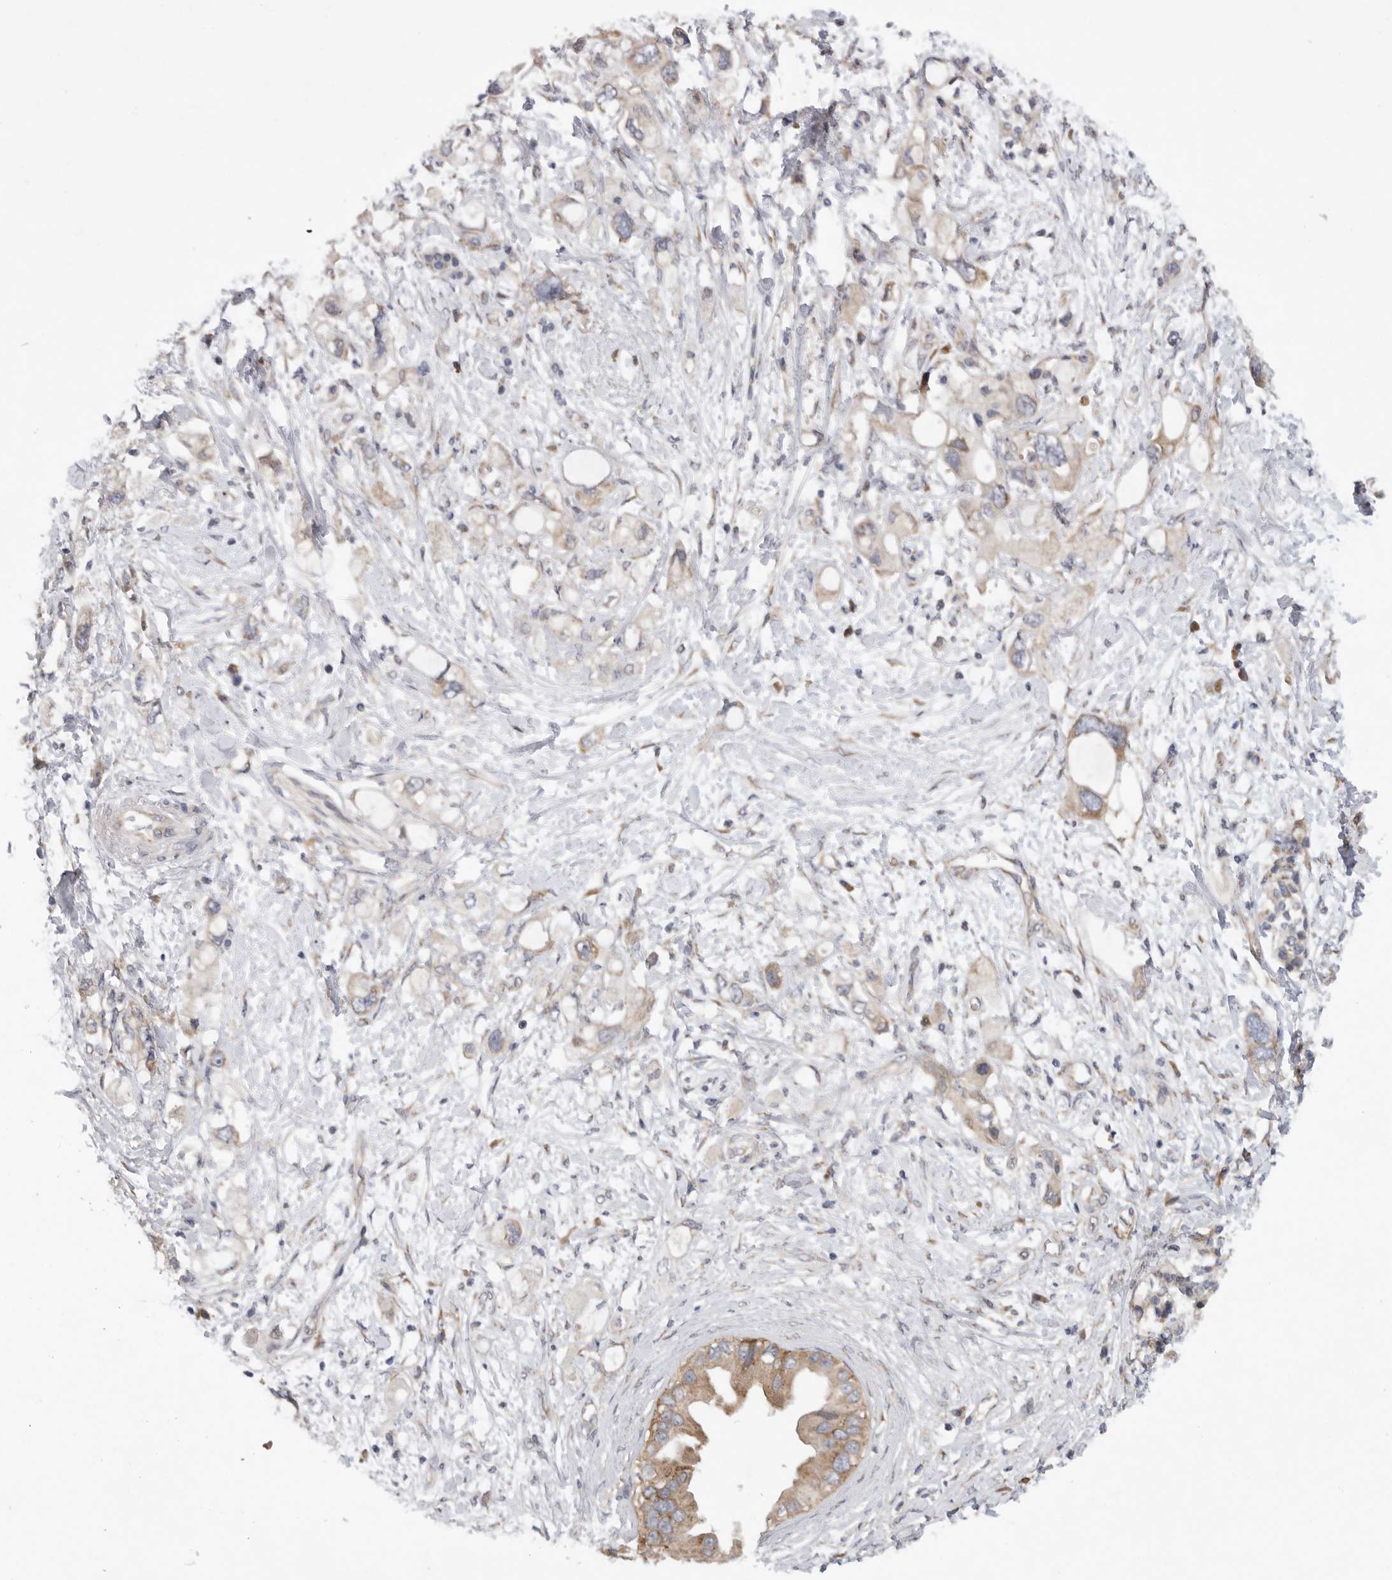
{"staining": {"intensity": "moderate", "quantity": ">75%", "location": "cytoplasmic/membranous"}, "tissue": "pancreatic cancer", "cell_type": "Tumor cells", "image_type": "cancer", "snomed": [{"axis": "morphology", "description": "Adenocarcinoma, NOS"}, {"axis": "topography", "description": "Pancreas"}], "caption": "IHC (DAB (3,3'-diaminobenzidine)) staining of pancreatic adenocarcinoma shows moderate cytoplasmic/membranous protein expression in approximately >75% of tumor cells.", "gene": "FBXO43", "patient": {"sex": "female", "age": 56}}